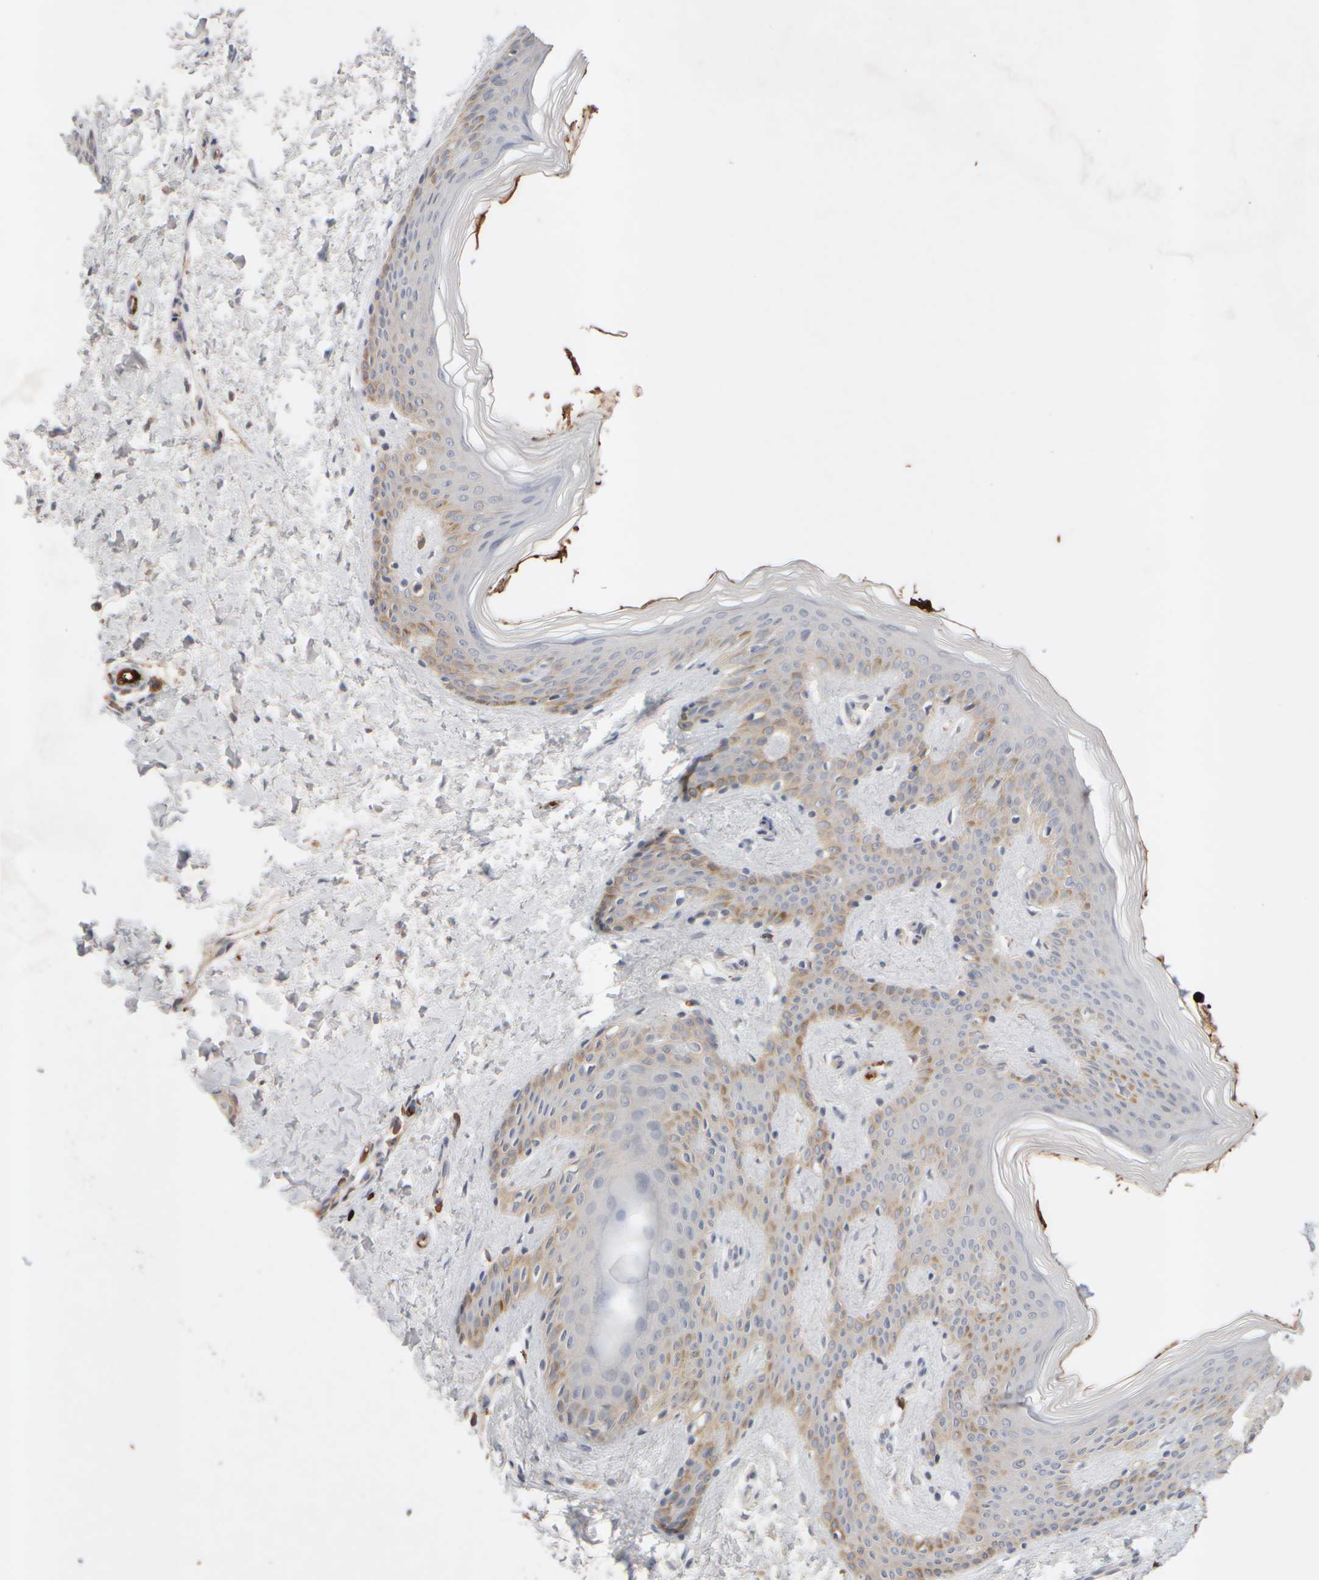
{"staining": {"intensity": "negative", "quantity": "none", "location": "none"}, "tissue": "skin", "cell_type": "Fibroblasts", "image_type": "normal", "snomed": [{"axis": "morphology", "description": "Normal tissue, NOS"}, {"axis": "morphology", "description": "Neoplasm, benign, NOS"}, {"axis": "topography", "description": "Skin"}, {"axis": "topography", "description": "Soft tissue"}], "caption": "A photomicrograph of skin stained for a protein reveals no brown staining in fibroblasts. (DAB IHC visualized using brightfield microscopy, high magnification).", "gene": "MST1", "patient": {"sex": "male", "age": 26}}